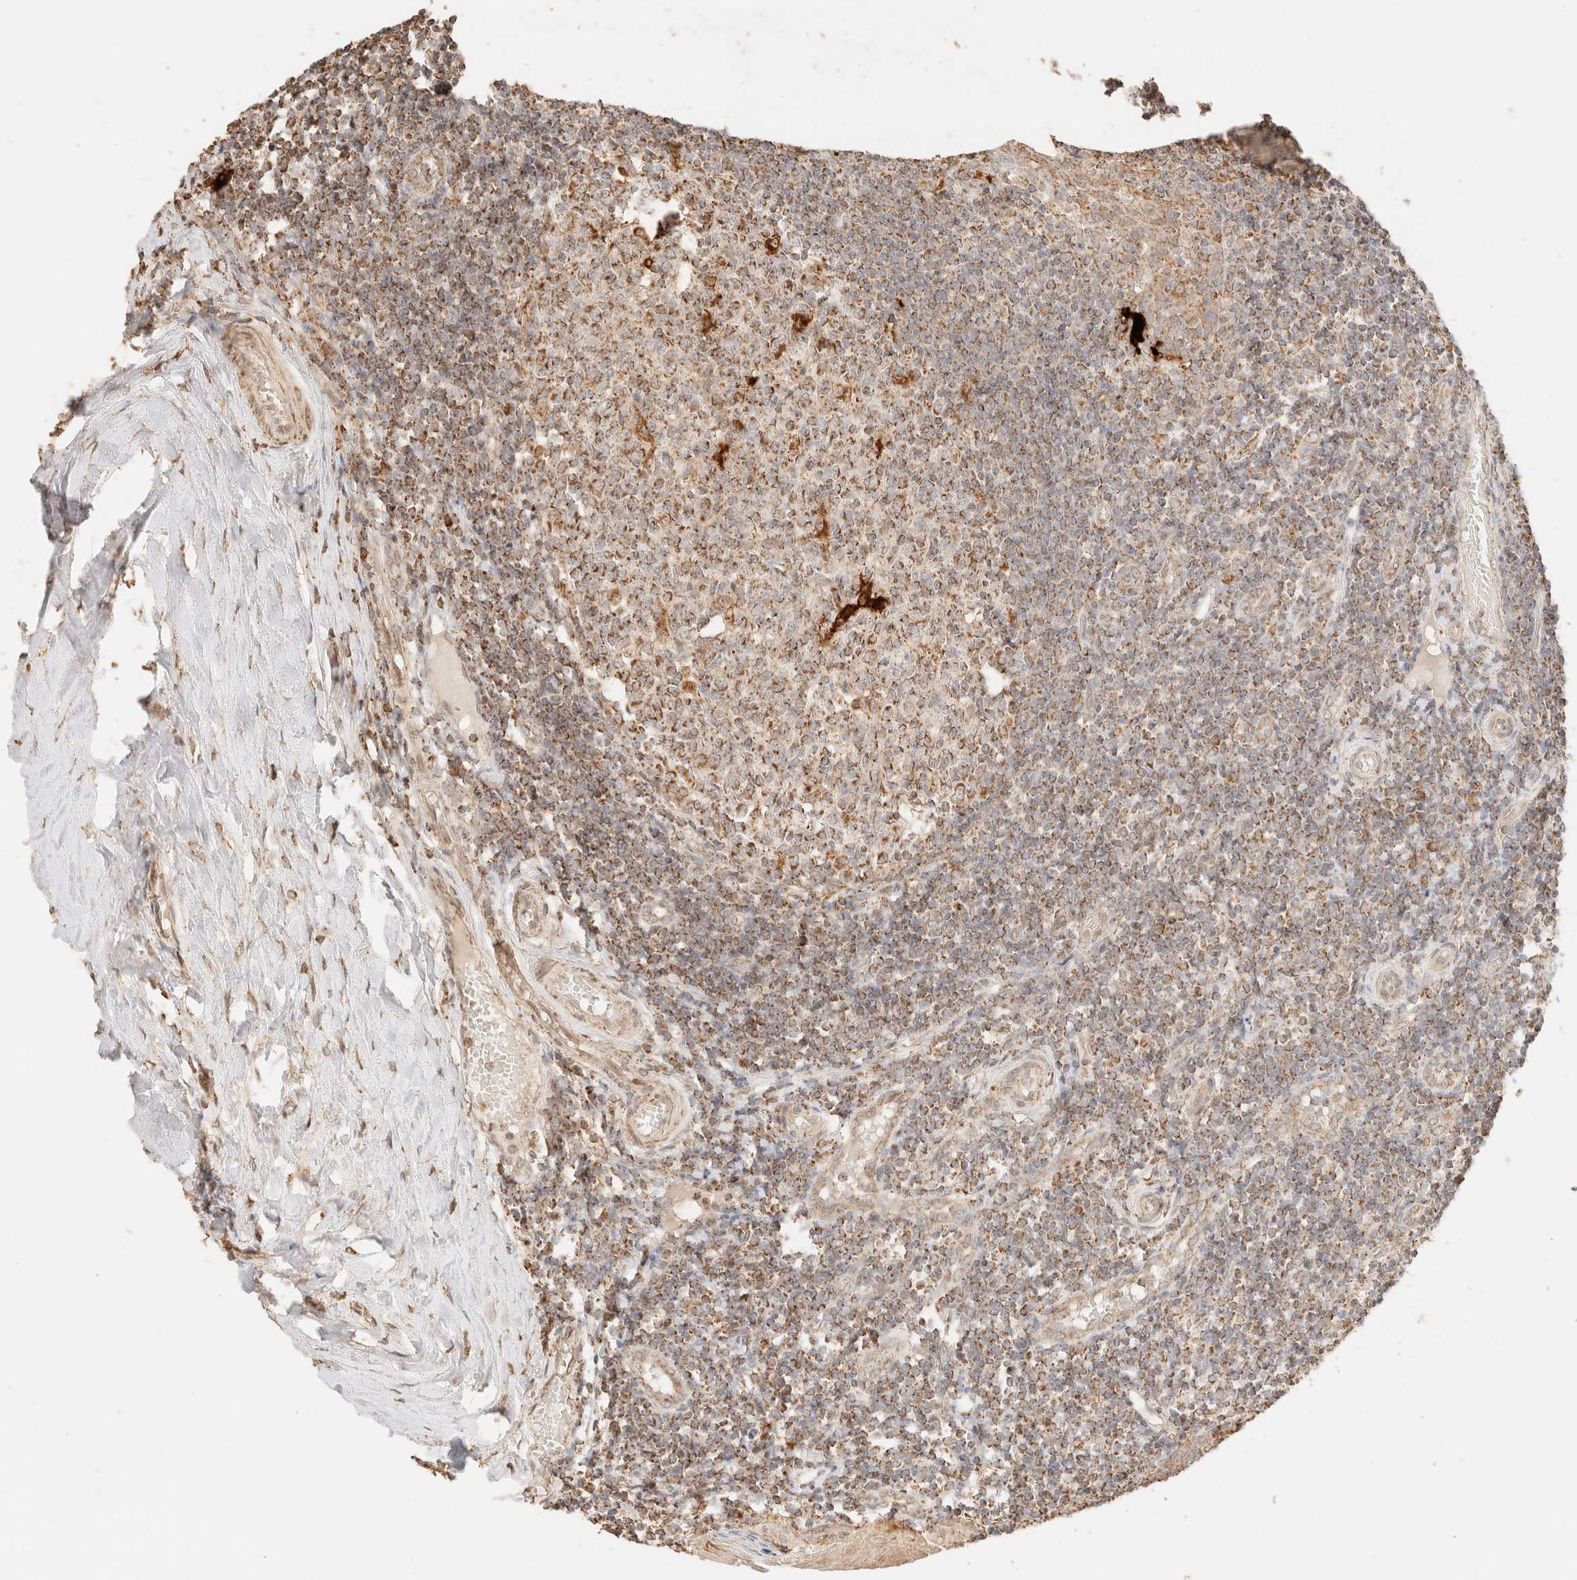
{"staining": {"intensity": "moderate", "quantity": ">75%", "location": "cytoplasmic/membranous"}, "tissue": "tonsil", "cell_type": "Germinal center cells", "image_type": "normal", "snomed": [{"axis": "morphology", "description": "Normal tissue, NOS"}, {"axis": "topography", "description": "Tonsil"}], "caption": "Immunohistochemical staining of benign tonsil demonstrates >75% levels of moderate cytoplasmic/membranous protein positivity in about >75% of germinal center cells.", "gene": "TACO1", "patient": {"sex": "female", "age": 19}}